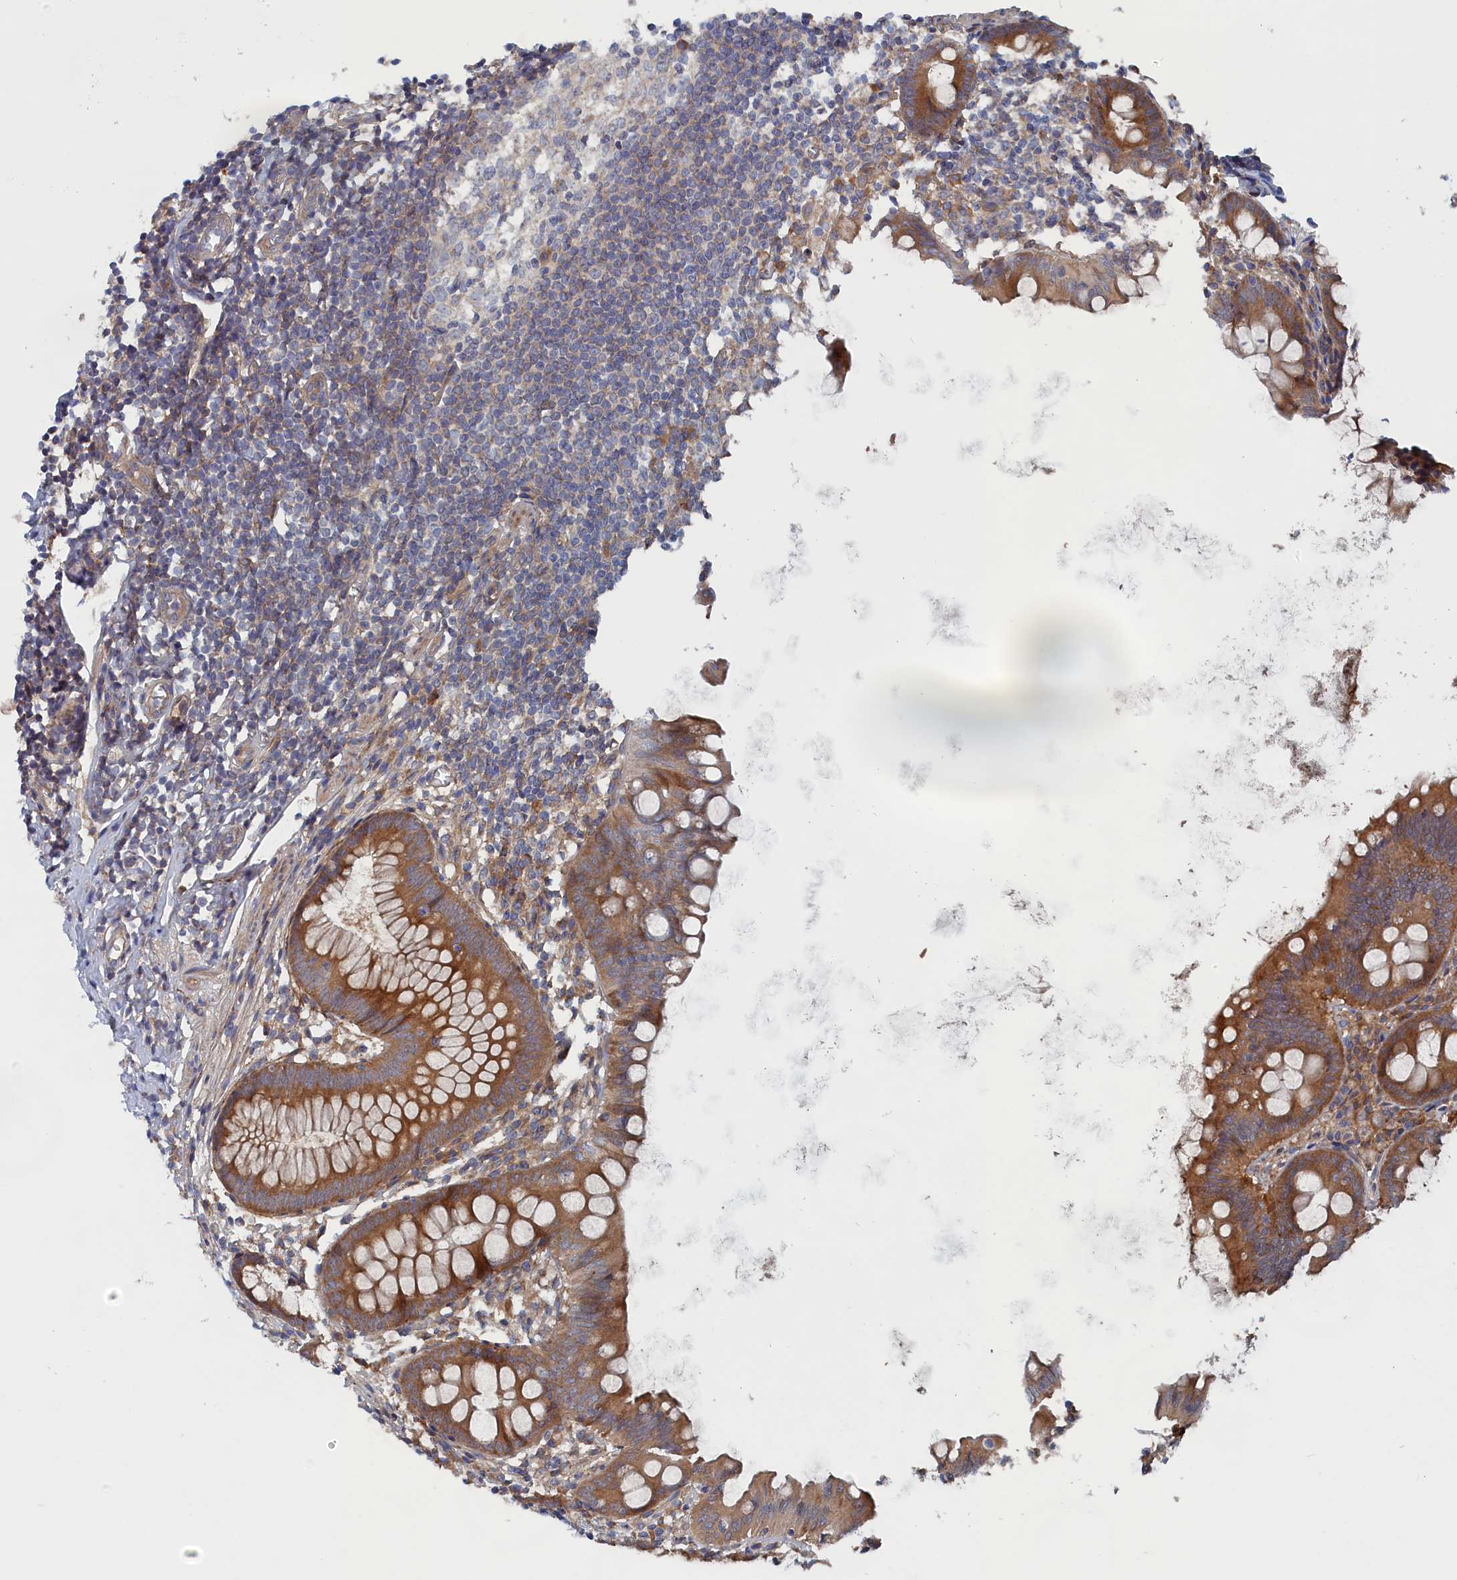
{"staining": {"intensity": "moderate", "quantity": ">75%", "location": "cytoplasmic/membranous"}, "tissue": "appendix", "cell_type": "Glandular cells", "image_type": "normal", "snomed": [{"axis": "morphology", "description": "Normal tissue, NOS"}, {"axis": "topography", "description": "Appendix"}], "caption": "Moderate cytoplasmic/membranous protein expression is present in about >75% of glandular cells in appendix. Immunohistochemistry stains the protein in brown and the nuclei are stained blue.", "gene": "TMEM196", "patient": {"sex": "female", "age": 51}}